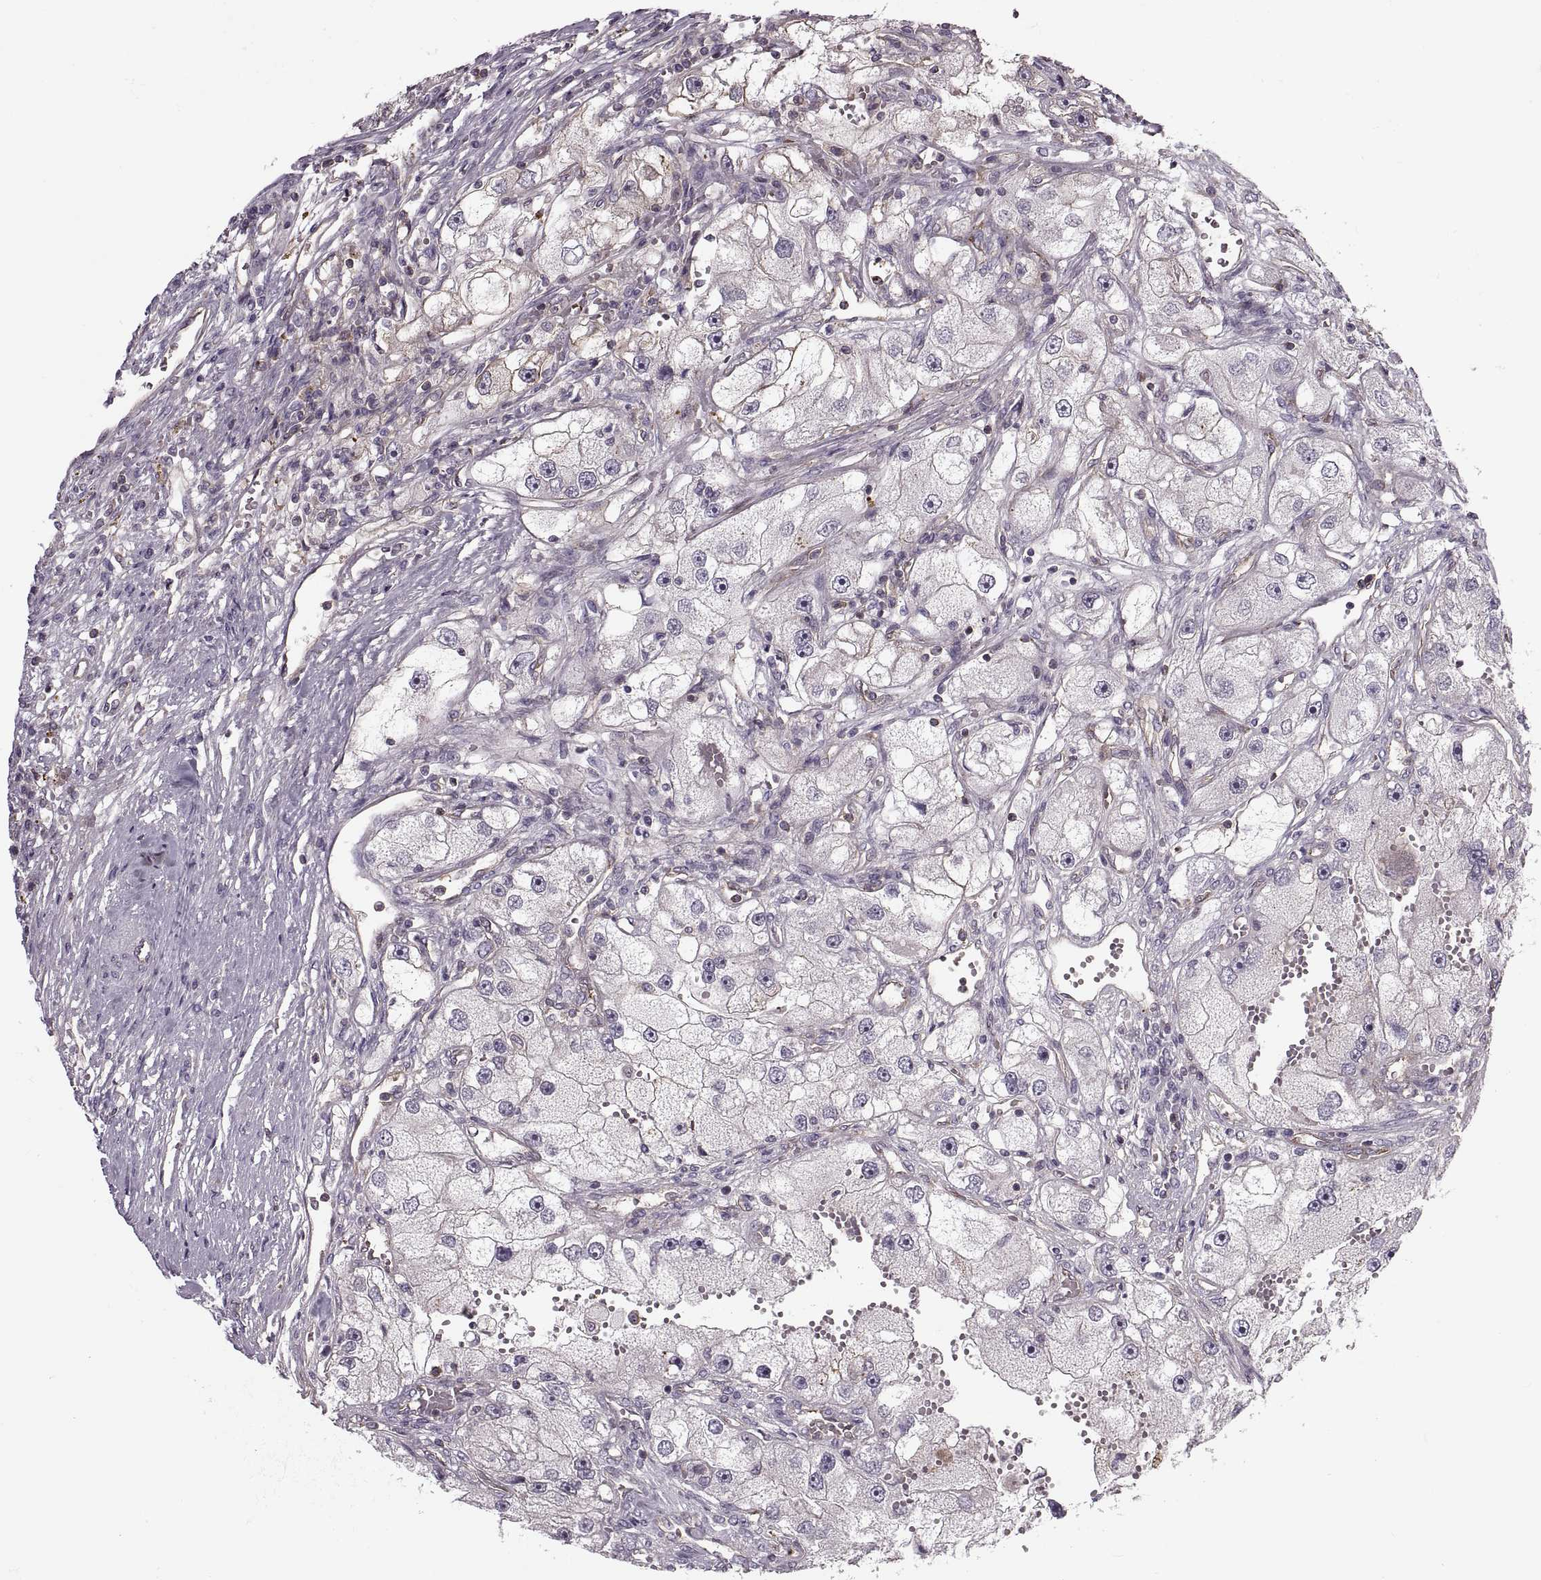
{"staining": {"intensity": "negative", "quantity": "none", "location": "none"}, "tissue": "renal cancer", "cell_type": "Tumor cells", "image_type": "cancer", "snomed": [{"axis": "morphology", "description": "Adenocarcinoma, NOS"}, {"axis": "topography", "description": "Kidney"}], "caption": "This is an IHC image of human adenocarcinoma (renal). There is no staining in tumor cells.", "gene": "SLC2A3", "patient": {"sex": "male", "age": 63}}